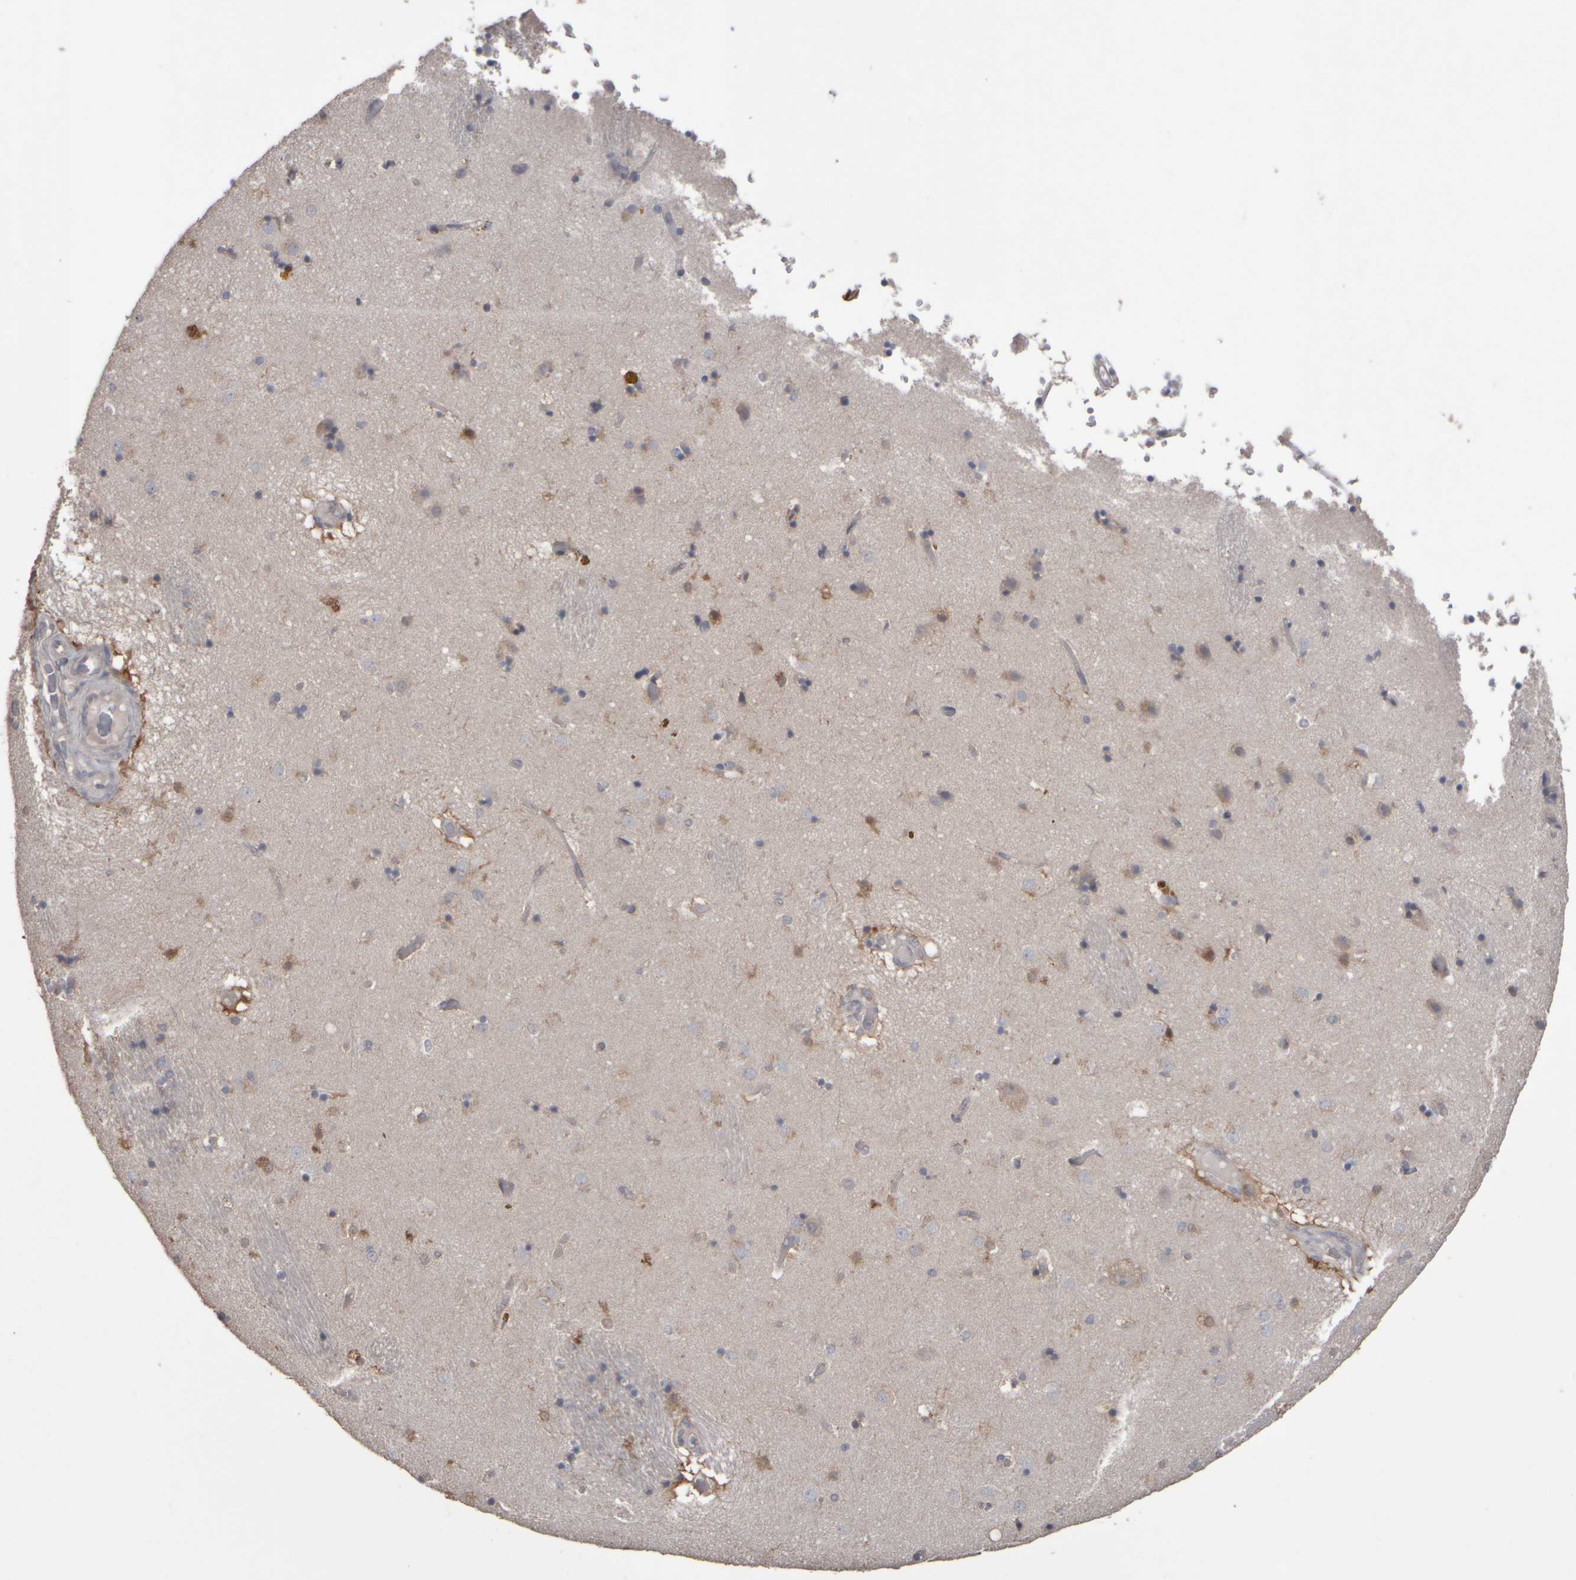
{"staining": {"intensity": "weak", "quantity": "25%-75%", "location": "cytoplasmic/membranous,nuclear"}, "tissue": "caudate", "cell_type": "Glial cells", "image_type": "normal", "snomed": [{"axis": "morphology", "description": "Normal tissue, NOS"}, {"axis": "topography", "description": "Lateral ventricle wall"}], "caption": "Protein expression analysis of benign human caudate reveals weak cytoplasmic/membranous,nuclear expression in about 25%-75% of glial cells. (DAB = brown stain, brightfield microscopy at high magnification).", "gene": "EPHX2", "patient": {"sex": "male", "age": 70}}